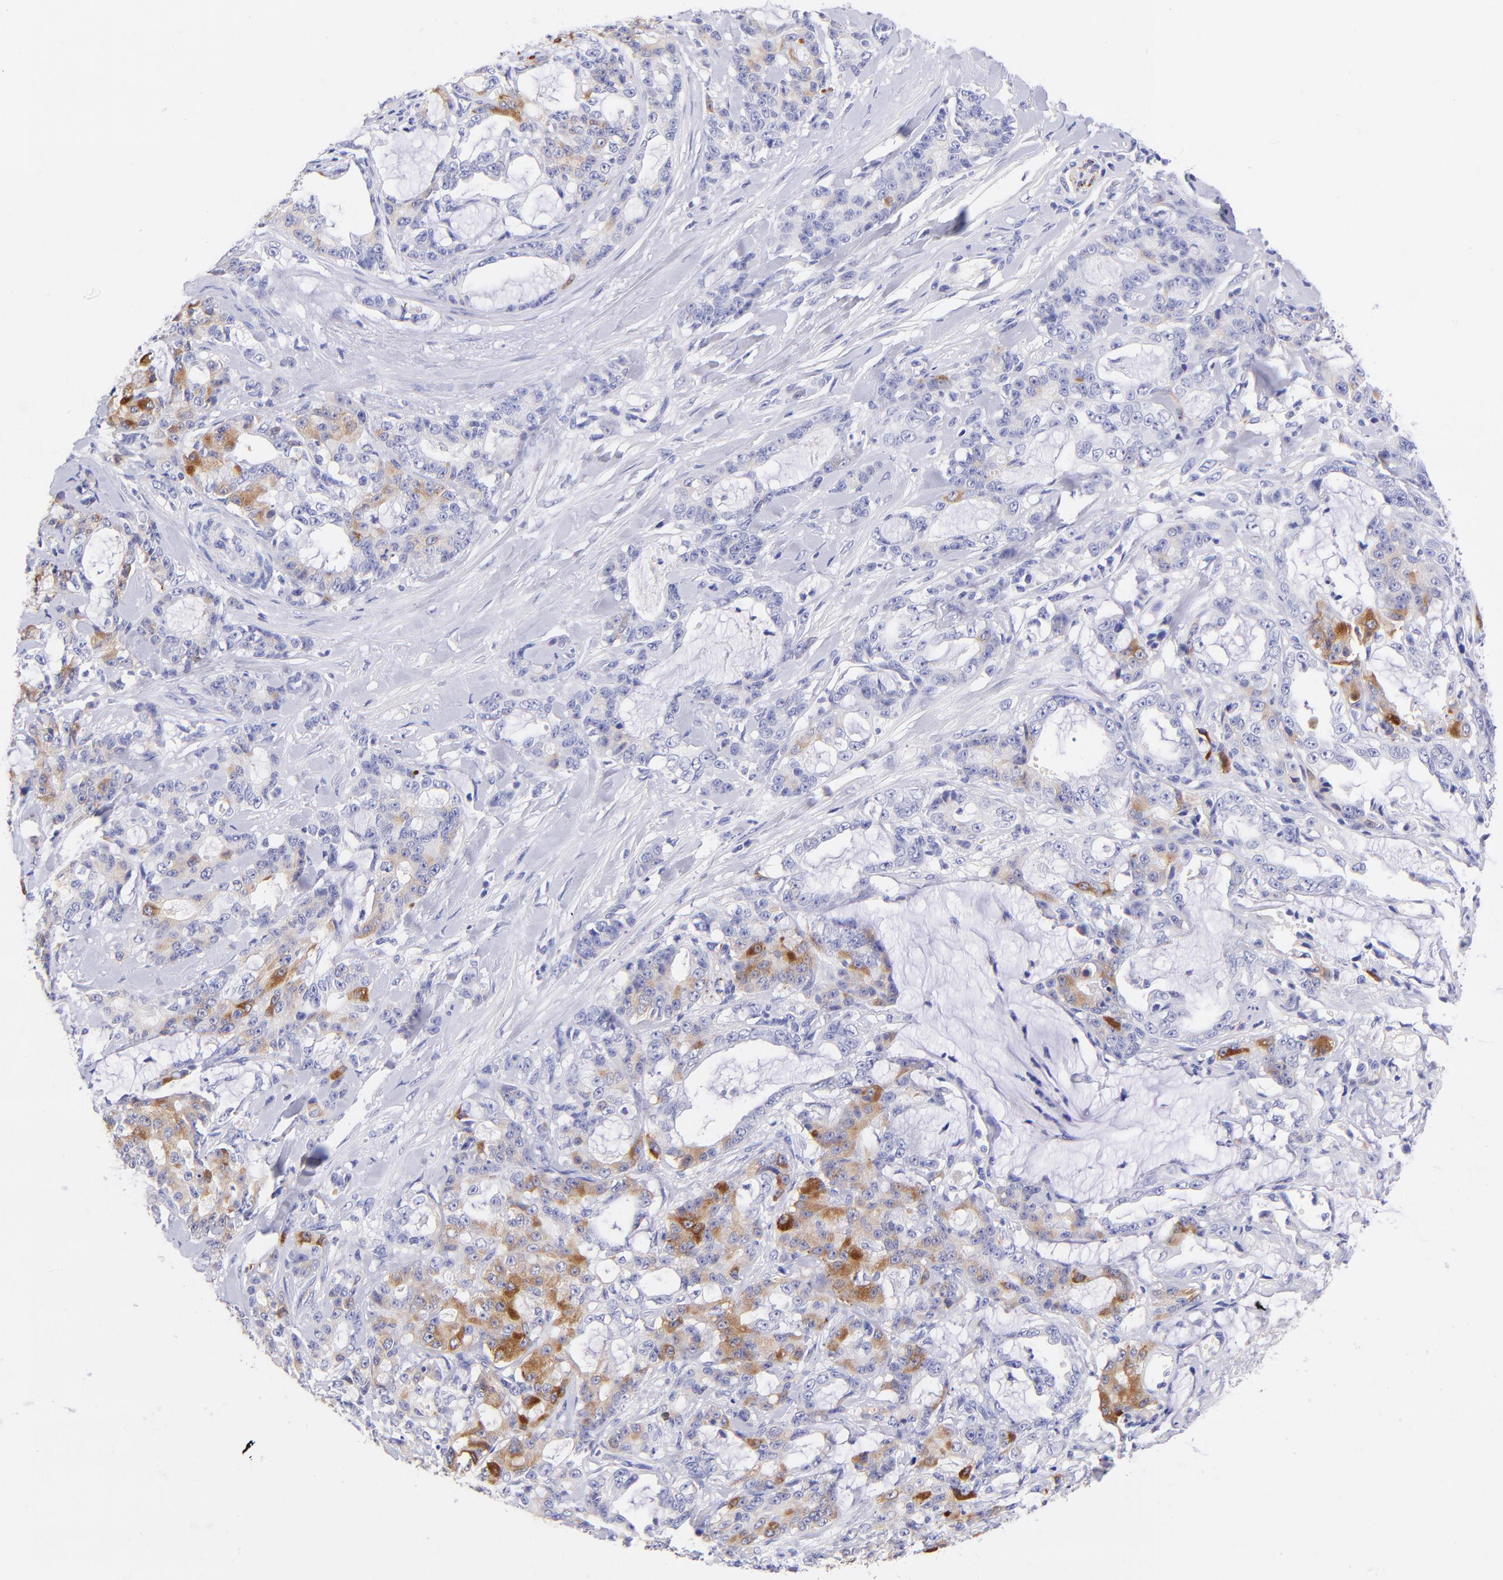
{"staining": {"intensity": "weak", "quantity": "25%-75%", "location": "cytoplasmic/membranous"}, "tissue": "pancreatic cancer", "cell_type": "Tumor cells", "image_type": "cancer", "snomed": [{"axis": "morphology", "description": "Adenocarcinoma, NOS"}, {"axis": "topography", "description": "Pancreas"}], "caption": "A micrograph of human adenocarcinoma (pancreatic) stained for a protein shows weak cytoplasmic/membranous brown staining in tumor cells. The staining was performed using DAB (3,3'-diaminobenzidine), with brown indicating positive protein expression. Nuclei are stained blue with hematoxylin.", "gene": "RAB3B", "patient": {"sex": "female", "age": 73}}